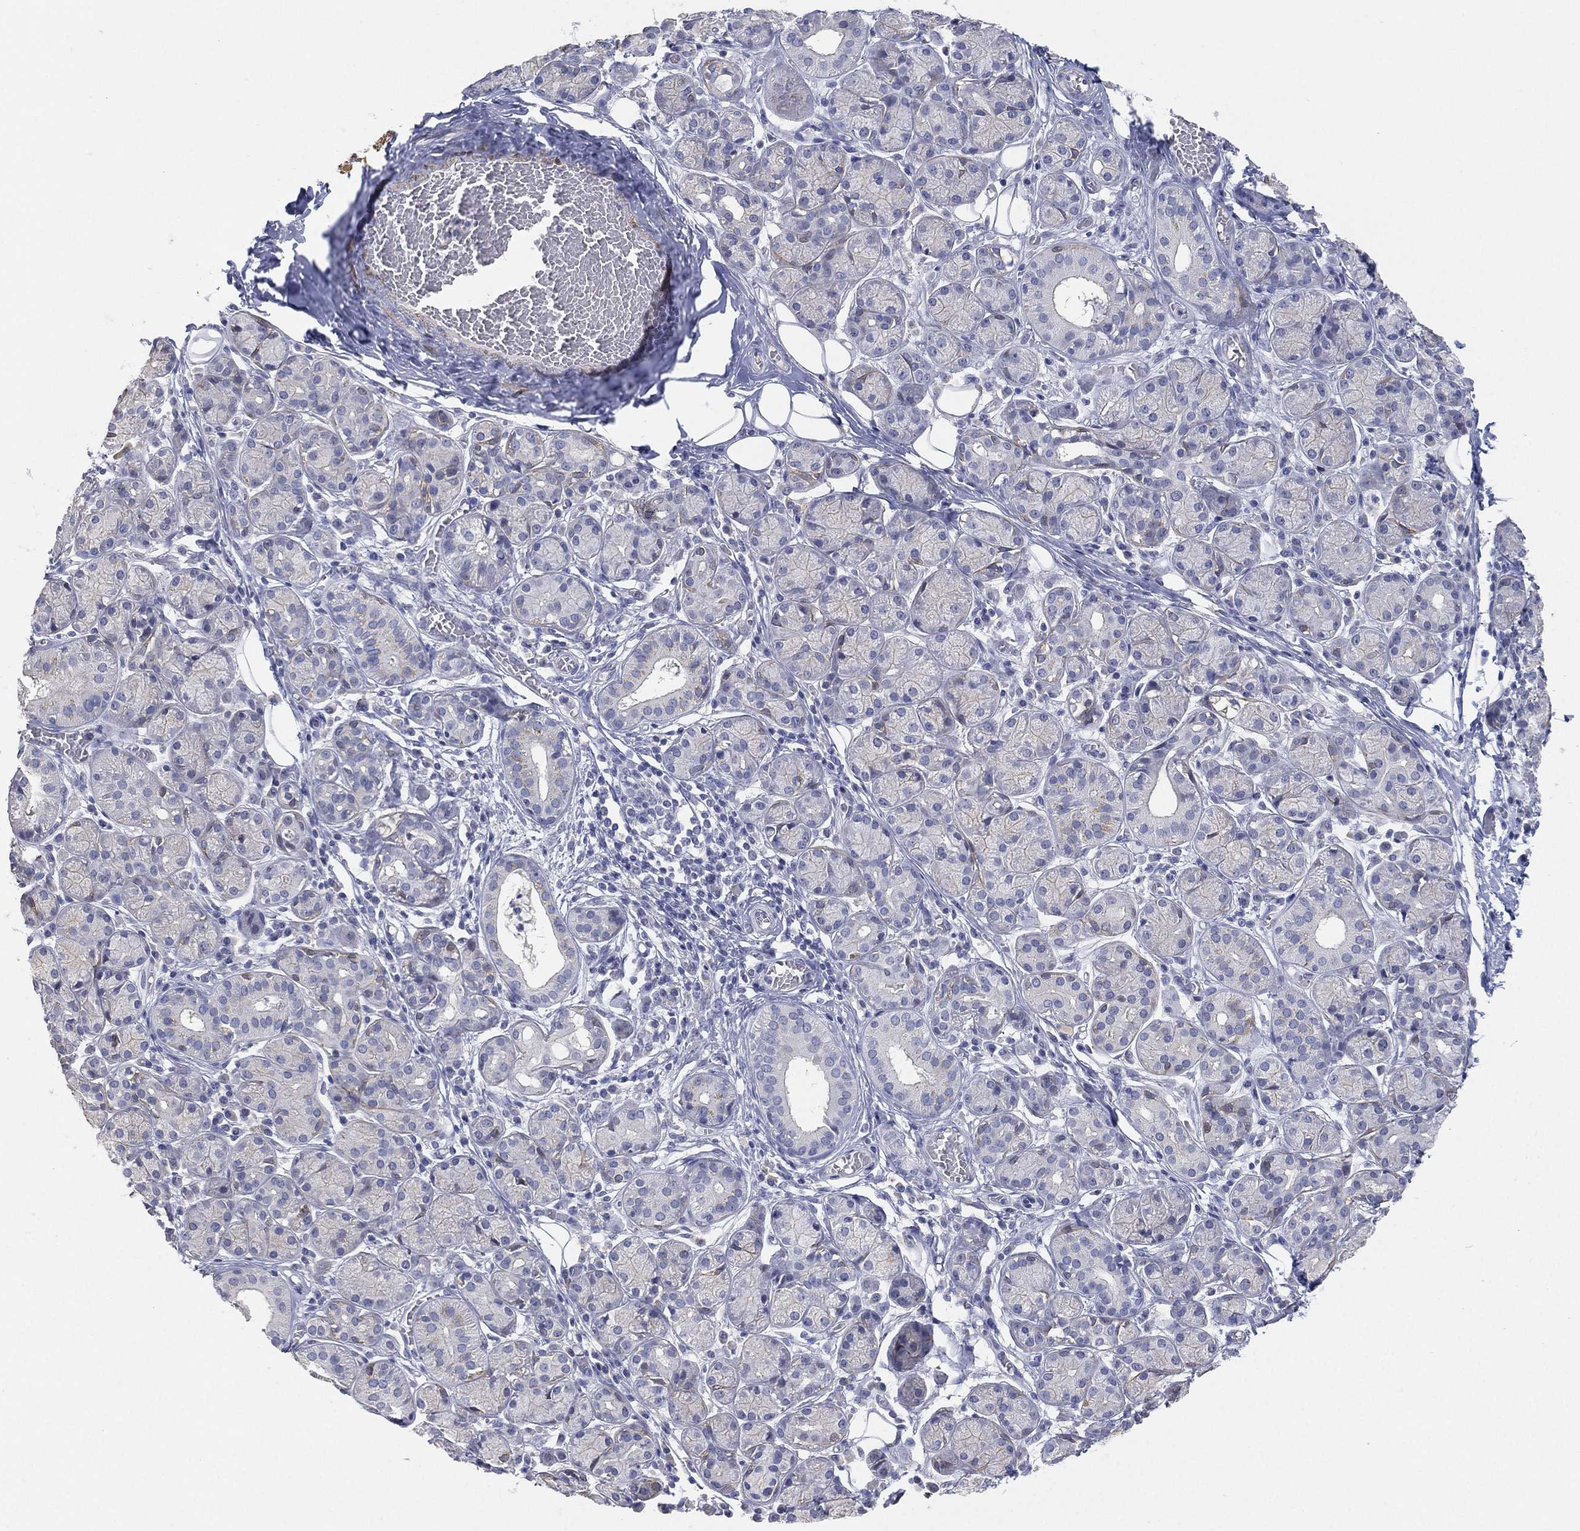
{"staining": {"intensity": "negative", "quantity": "none", "location": "none"}, "tissue": "salivary gland", "cell_type": "Glandular cells", "image_type": "normal", "snomed": [{"axis": "morphology", "description": "Normal tissue, NOS"}, {"axis": "topography", "description": "Salivary gland"}], "caption": "This is an immunohistochemistry micrograph of benign human salivary gland. There is no staining in glandular cells.", "gene": "FAM187B", "patient": {"sex": "male", "age": 71}}